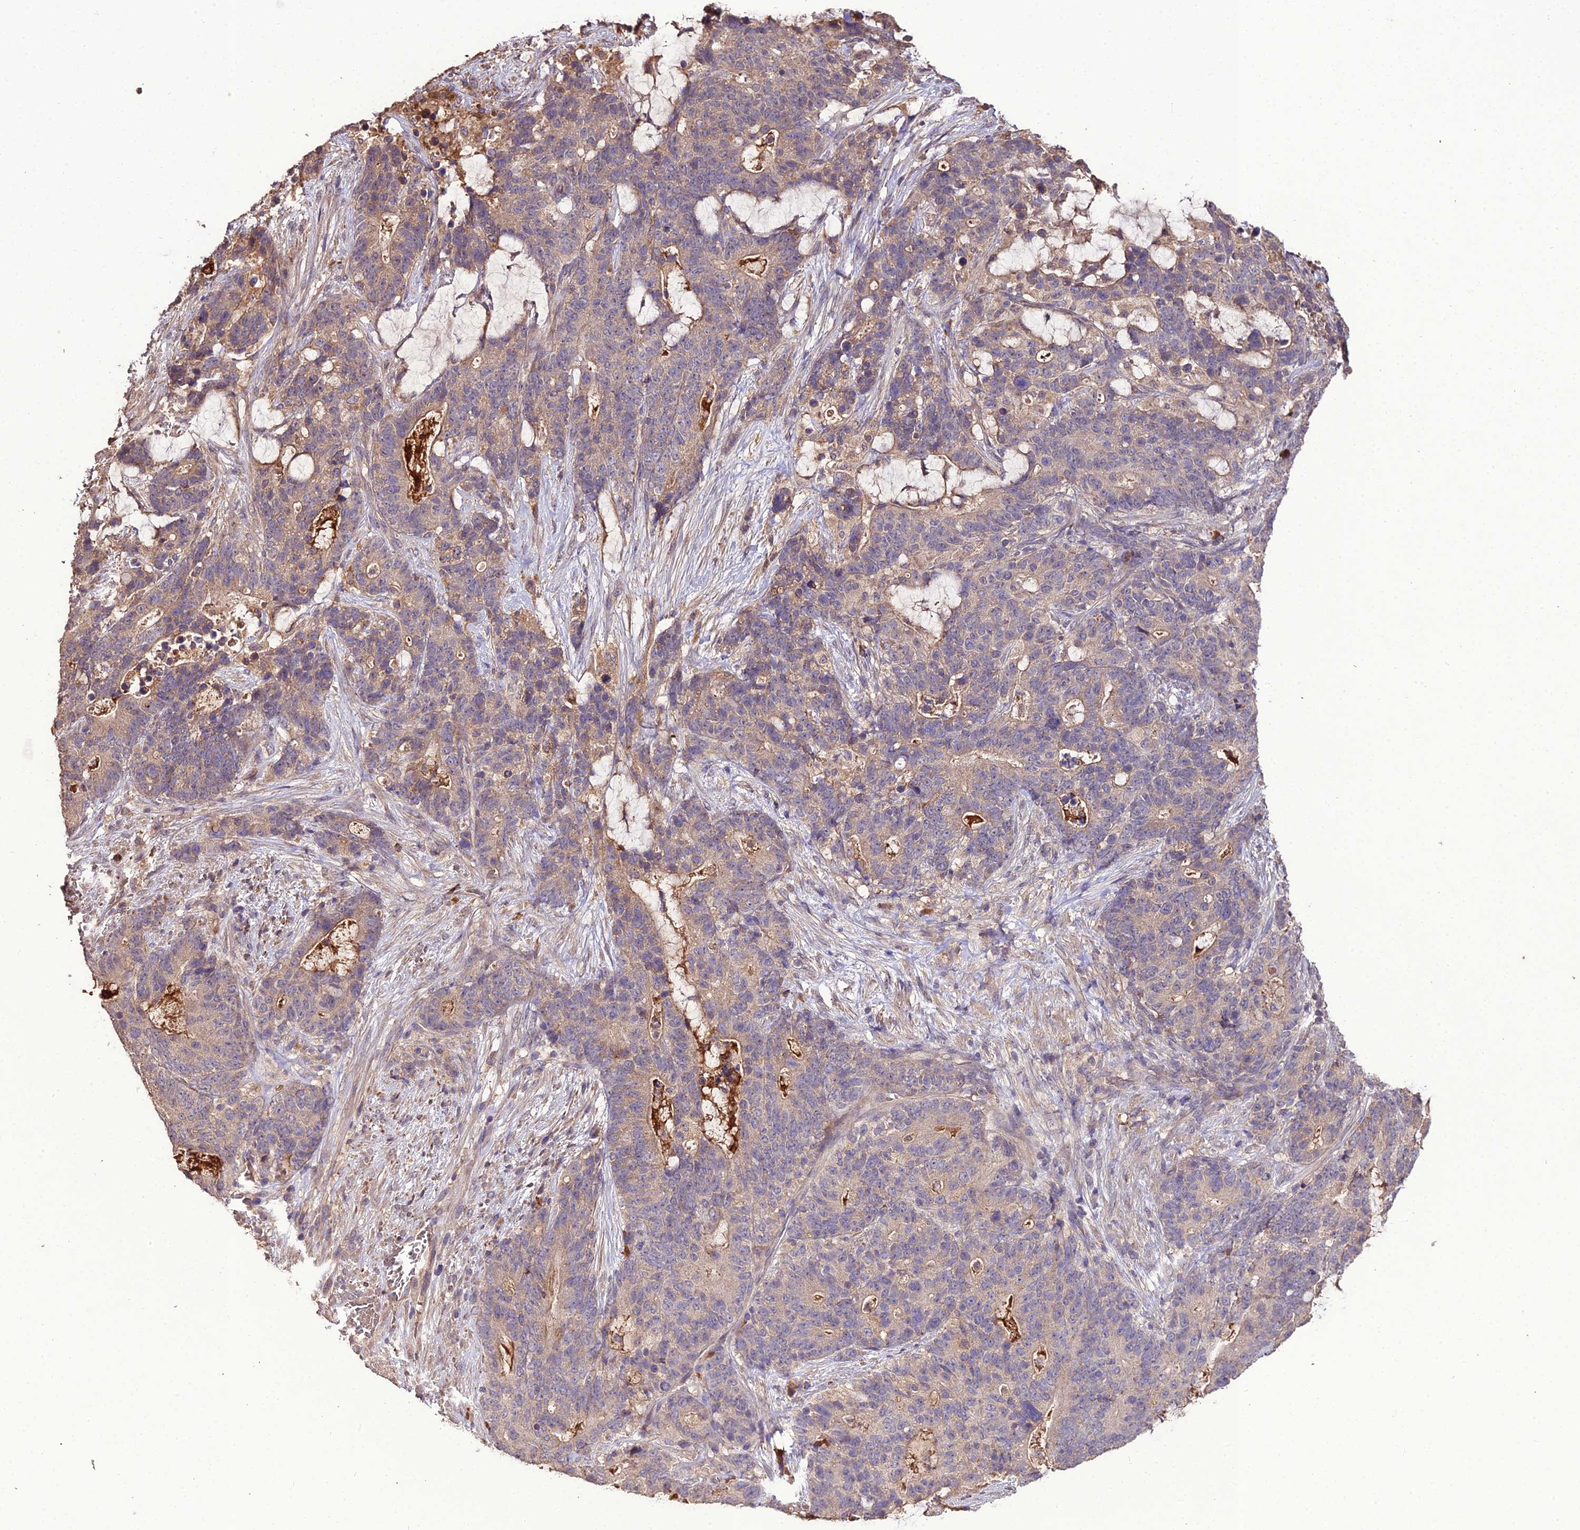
{"staining": {"intensity": "weak", "quantity": "25%-75%", "location": "cytoplasmic/membranous"}, "tissue": "stomach cancer", "cell_type": "Tumor cells", "image_type": "cancer", "snomed": [{"axis": "morphology", "description": "Normal tissue, NOS"}, {"axis": "morphology", "description": "Adenocarcinoma, NOS"}, {"axis": "topography", "description": "Stomach"}], "caption": "Human stomach adenocarcinoma stained with a protein marker displays weak staining in tumor cells.", "gene": "KCTD16", "patient": {"sex": "female", "age": 64}}